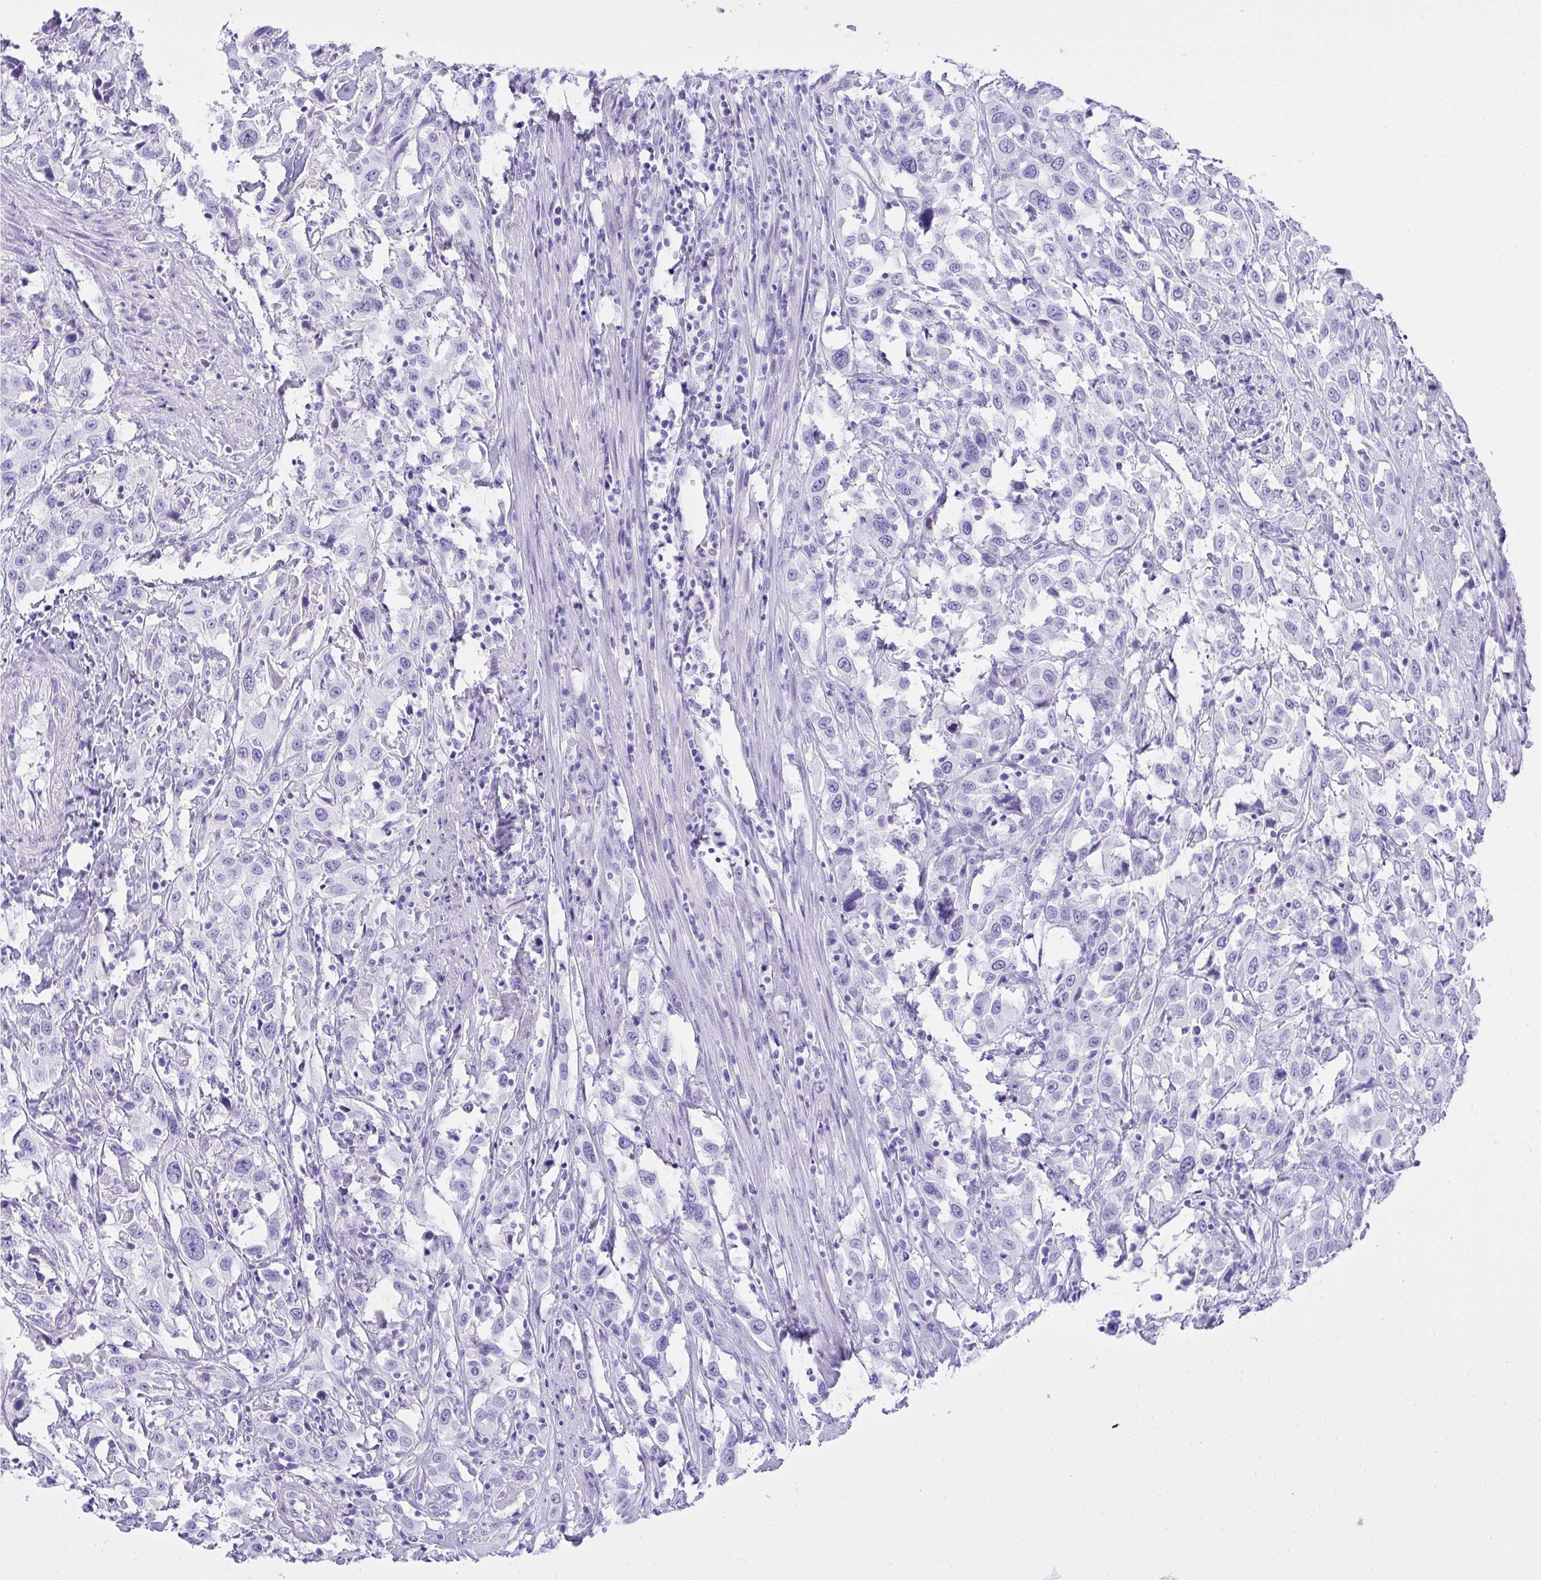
{"staining": {"intensity": "negative", "quantity": "none", "location": "none"}, "tissue": "urothelial cancer", "cell_type": "Tumor cells", "image_type": "cancer", "snomed": [{"axis": "morphology", "description": "Urothelial carcinoma, High grade"}, {"axis": "topography", "description": "Urinary bladder"}], "caption": "Tumor cells are negative for brown protein staining in high-grade urothelial carcinoma.", "gene": "AKR1D1", "patient": {"sex": "male", "age": 61}}